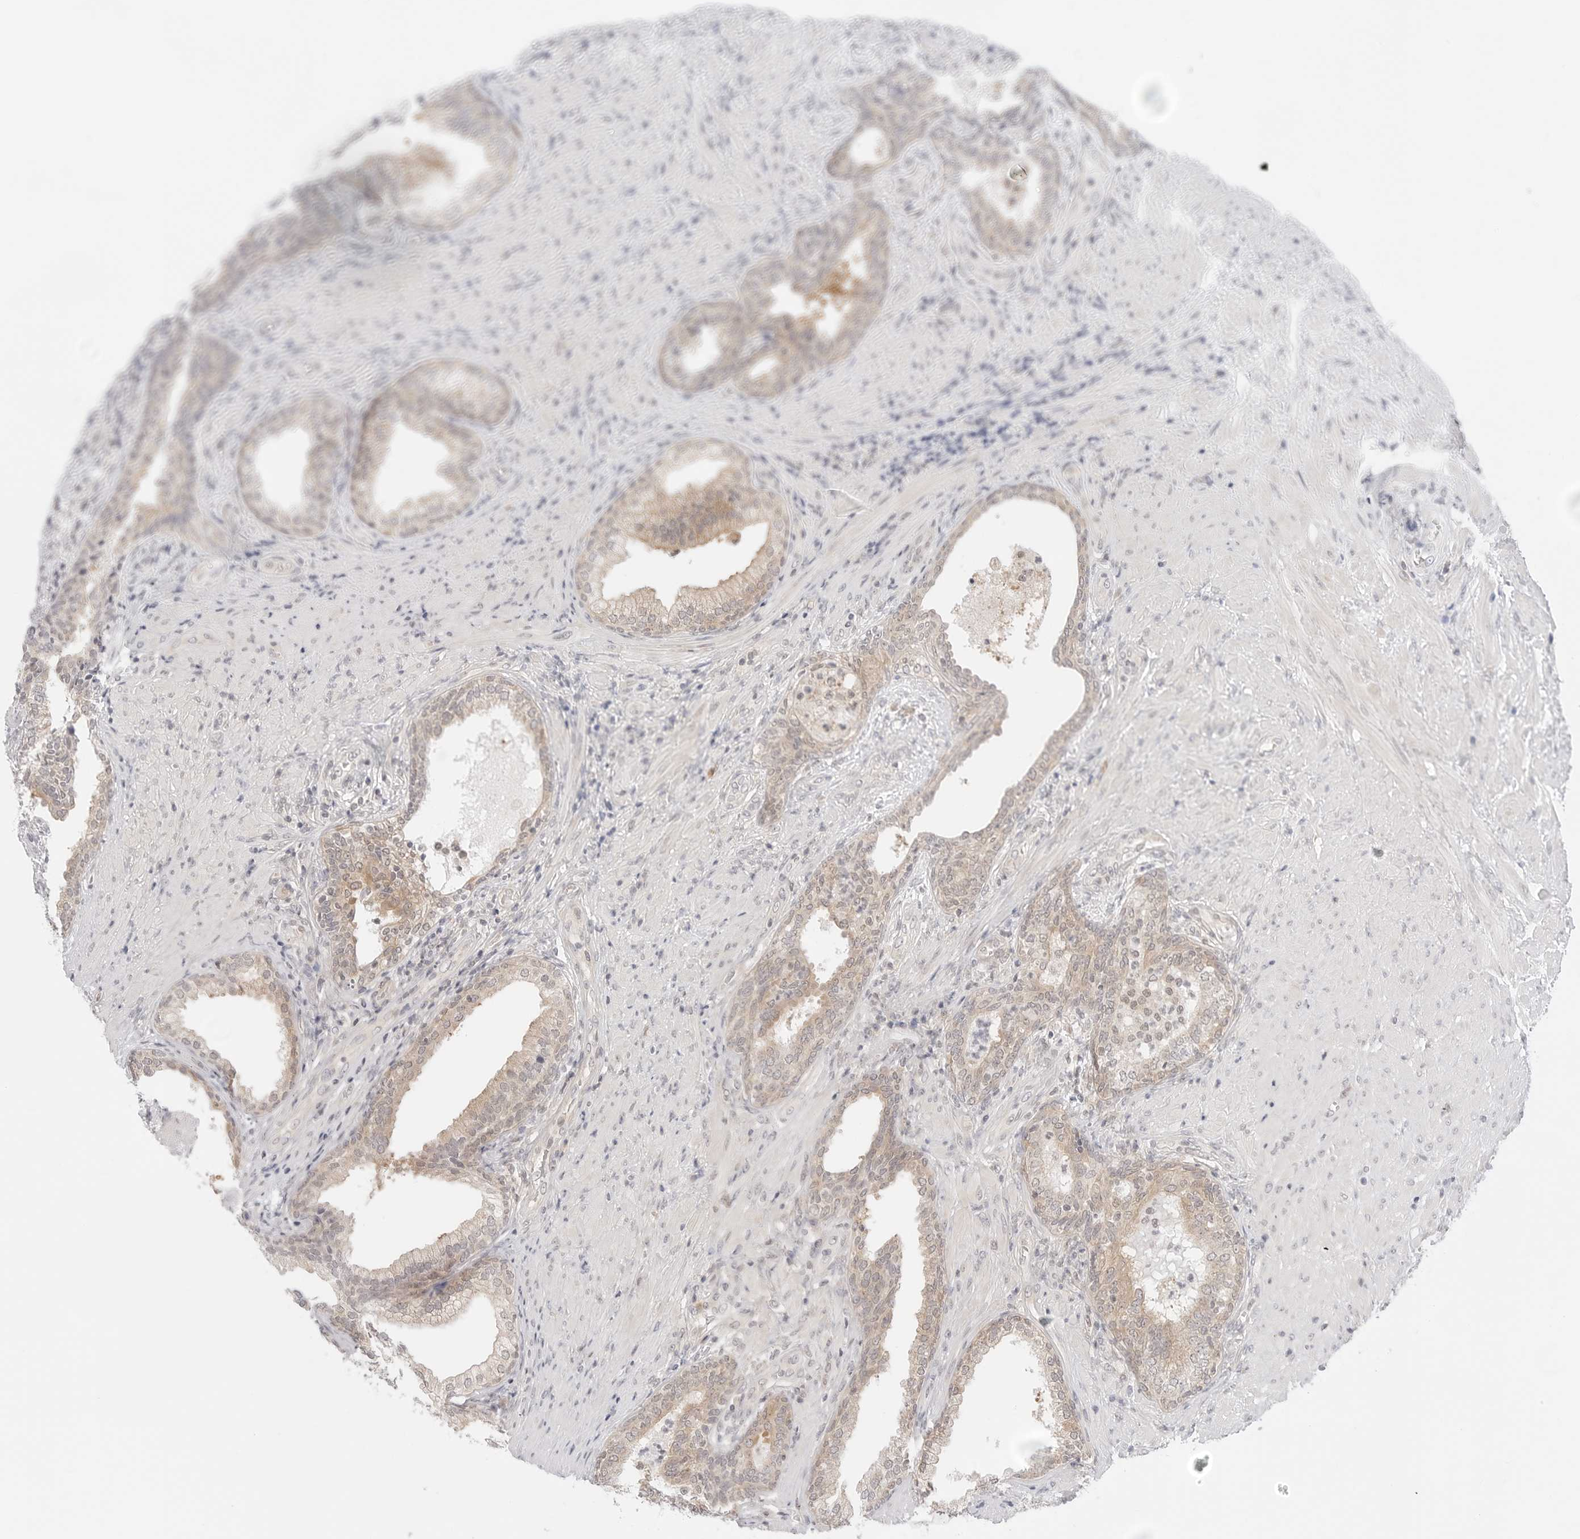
{"staining": {"intensity": "weak", "quantity": "25%-75%", "location": "cytoplasmic/membranous"}, "tissue": "prostate", "cell_type": "Glandular cells", "image_type": "normal", "snomed": [{"axis": "morphology", "description": "Normal tissue, NOS"}, {"axis": "topography", "description": "Prostate"}], "caption": "About 25%-75% of glandular cells in unremarkable prostate demonstrate weak cytoplasmic/membranous protein expression as visualized by brown immunohistochemical staining.", "gene": "NUDC", "patient": {"sex": "male", "age": 76}}